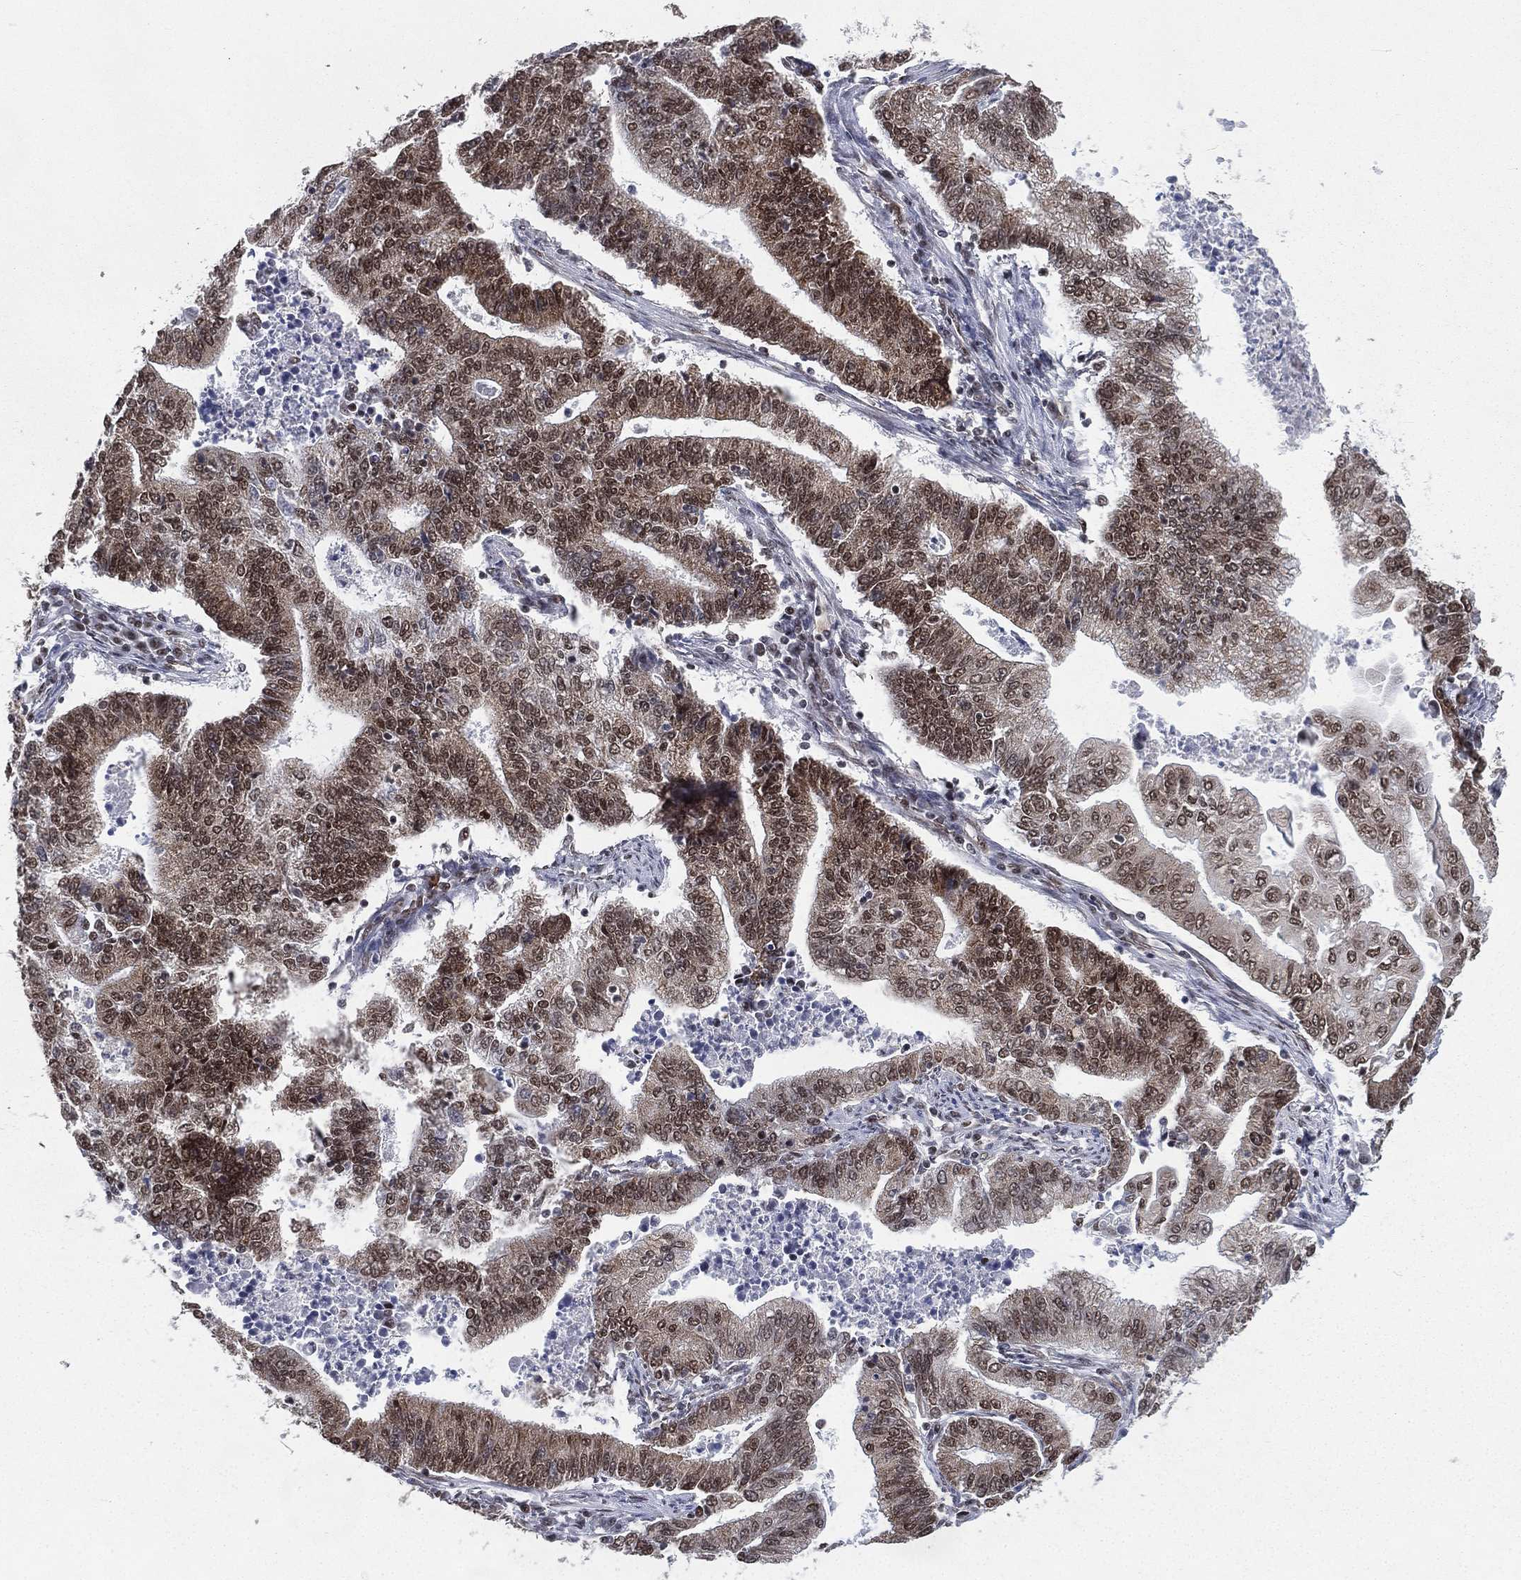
{"staining": {"intensity": "moderate", "quantity": "25%-75%", "location": "nuclear"}, "tissue": "endometrial cancer", "cell_type": "Tumor cells", "image_type": "cancer", "snomed": [{"axis": "morphology", "description": "Adenocarcinoma, NOS"}, {"axis": "topography", "description": "Uterus"}, {"axis": "topography", "description": "Endometrium"}], "caption": "Moderate nuclear protein staining is identified in approximately 25%-75% of tumor cells in endometrial cancer (adenocarcinoma). (DAB IHC, brown staining for protein, blue staining for nuclei).", "gene": "FUBP3", "patient": {"sex": "female", "age": 54}}